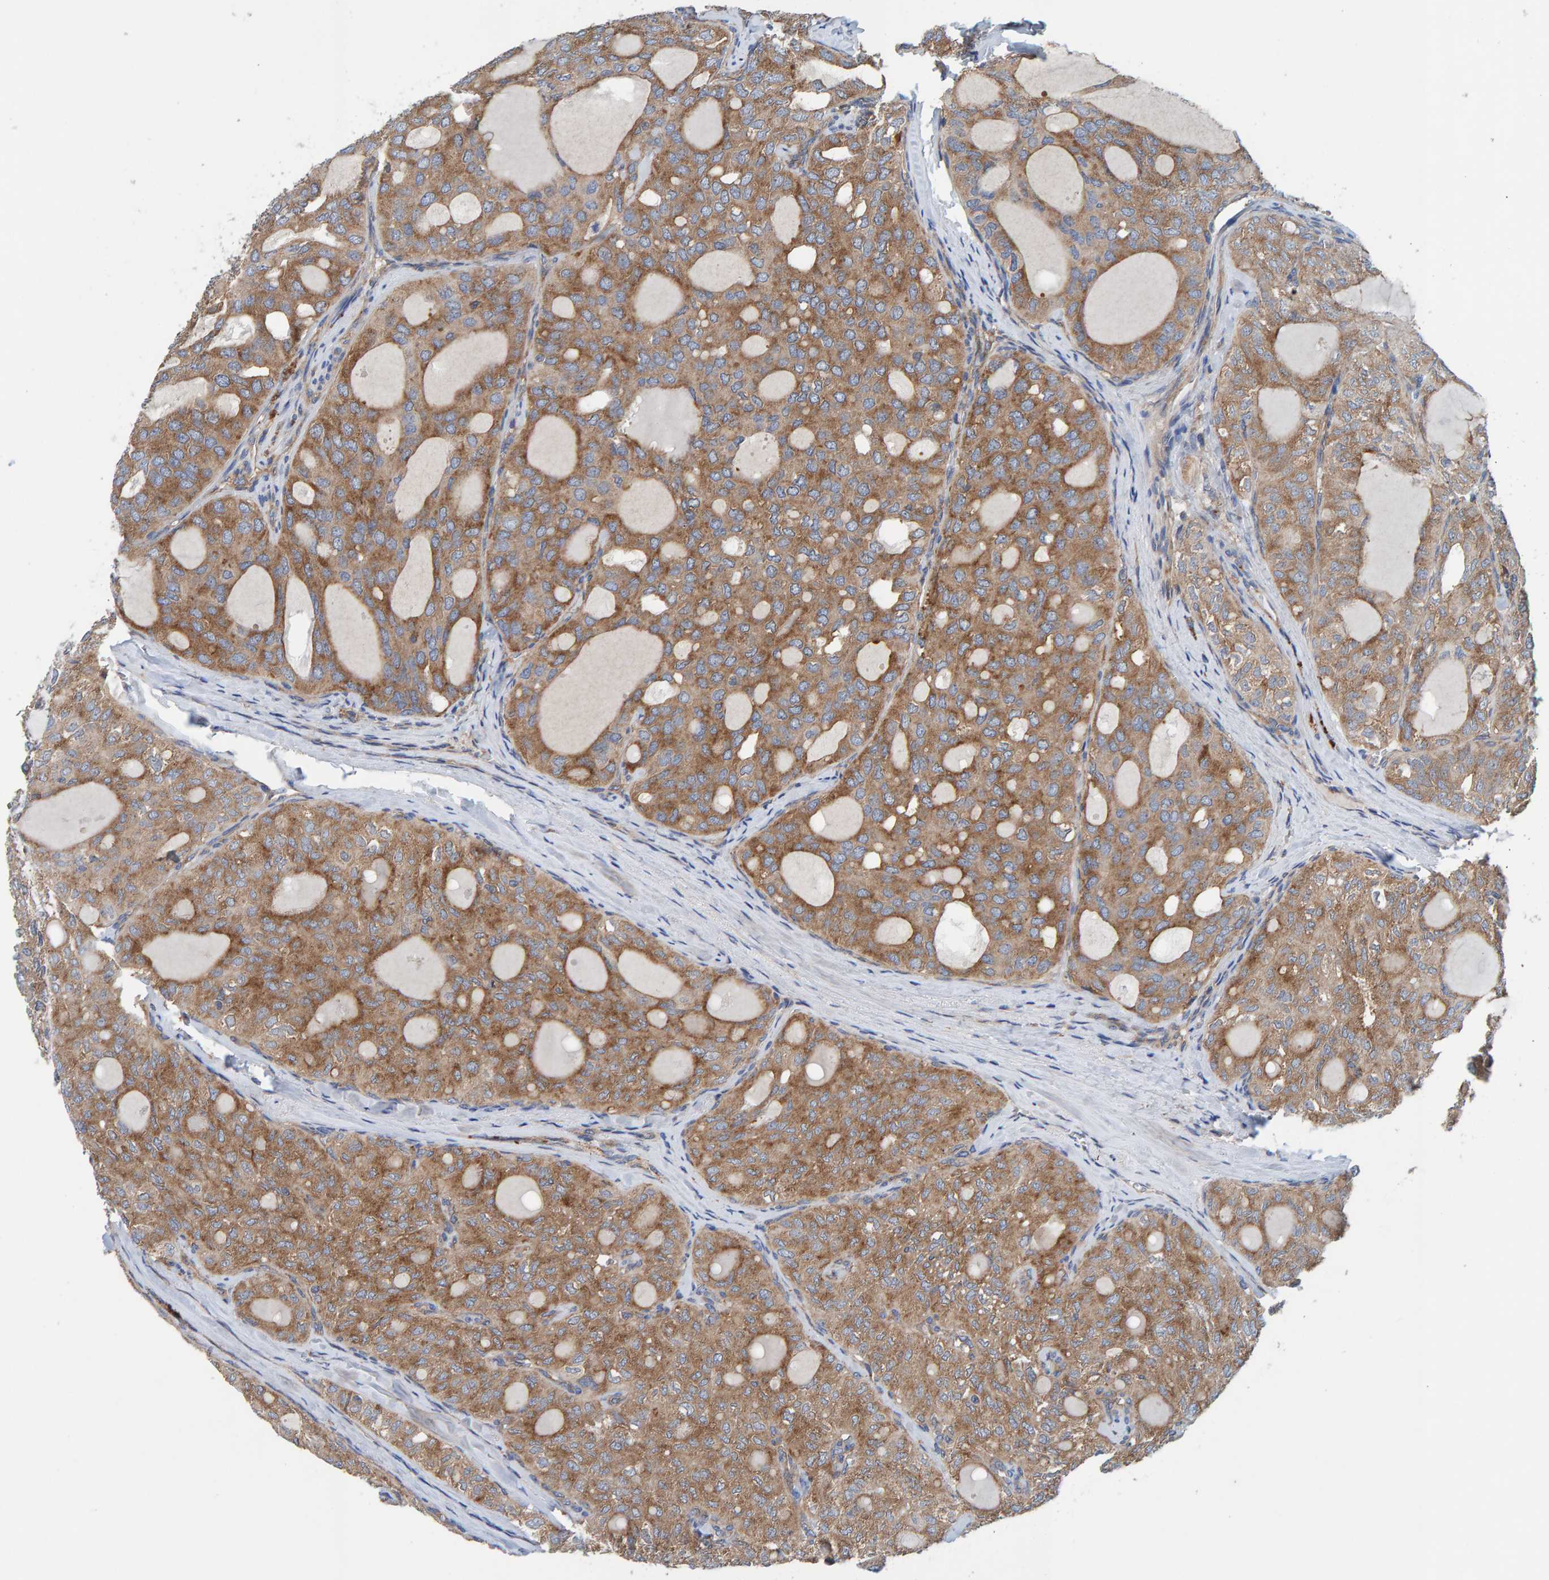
{"staining": {"intensity": "moderate", "quantity": ">75%", "location": "cytoplasmic/membranous"}, "tissue": "thyroid cancer", "cell_type": "Tumor cells", "image_type": "cancer", "snomed": [{"axis": "morphology", "description": "Follicular adenoma carcinoma, NOS"}, {"axis": "topography", "description": "Thyroid gland"}], "caption": "Immunohistochemistry (IHC) of human thyroid cancer demonstrates medium levels of moderate cytoplasmic/membranous expression in about >75% of tumor cells. (Brightfield microscopy of DAB IHC at high magnification).", "gene": "MKLN1", "patient": {"sex": "male", "age": 75}}